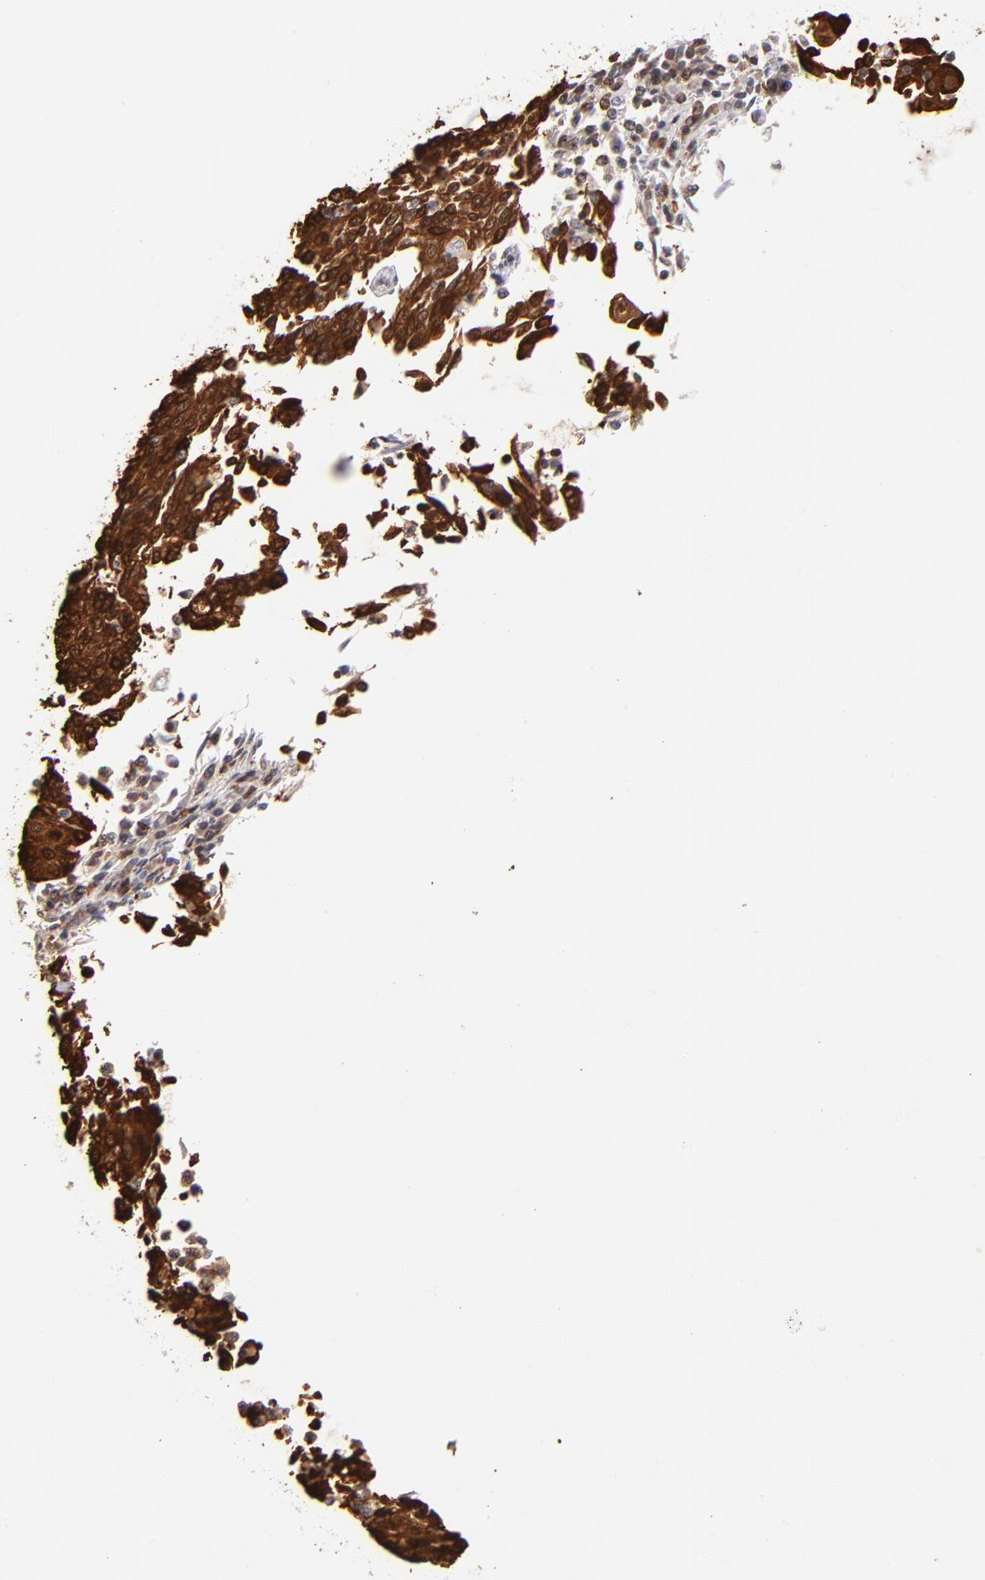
{"staining": {"intensity": "strong", "quantity": ">75%", "location": "cytoplasmic/membranous"}, "tissue": "cervical cancer", "cell_type": "Tumor cells", "image_type": "cancer", "snomed": [{"axis": "morphology", "description": "Squamous cell carcinoma, NOS"}, {"axis": "topography", "description": "Cervix"}], "caption": "Immunohistochemical staining of cervical cancer (squamous cell carcinoma) shows high levels of strong cytoplasmic/membranous protein staining in approximately >75% of tumor cells. (IHC, brightfield microscopy, high magnification).", "gene": "YWHAB", "patient": {"sex": "female", "age": 40}}